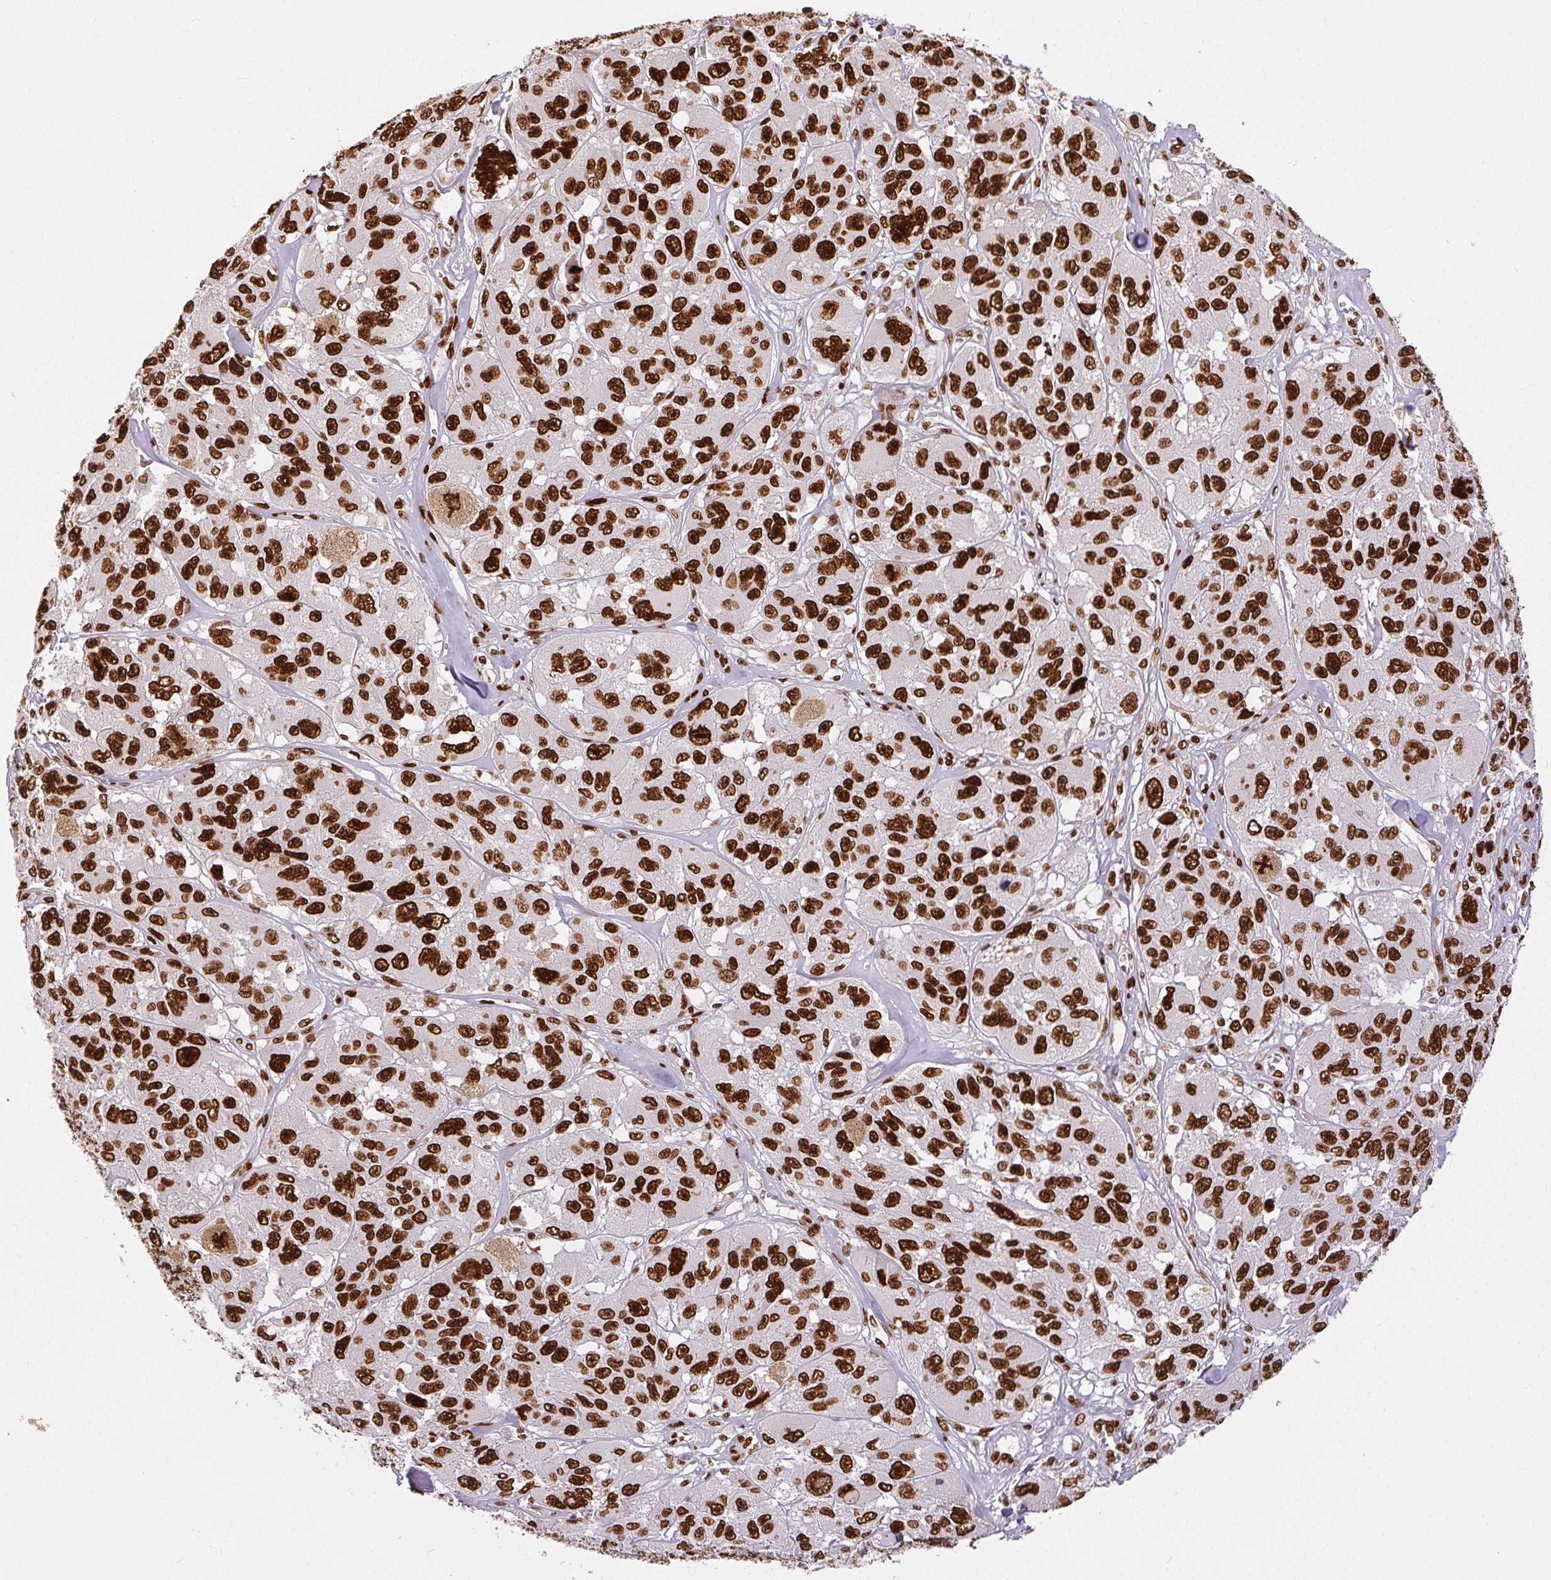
{"staining": {"intensity": "strong", "quantity": ">75%", "location": "nuclear"}, "tissue": "melanoma", "cell_type": "Tumor cells", "image_type": "cancer", "snomed": [{"axis": "morphology", "description": "Malignant melanoma, NOS"}, {"axis": "topography", "description": "Skin"}], "caption": "Immunohistochemistry image of neoplastic tissue: human melanoma stained using immunohistochemistry shows high levels of strong protein expression localized specifically in the nuclear of tumor cells, appearing as a nuclear brown color.", "gene": "ZNF80", "patient": {"sex": "female", "age": 66}}